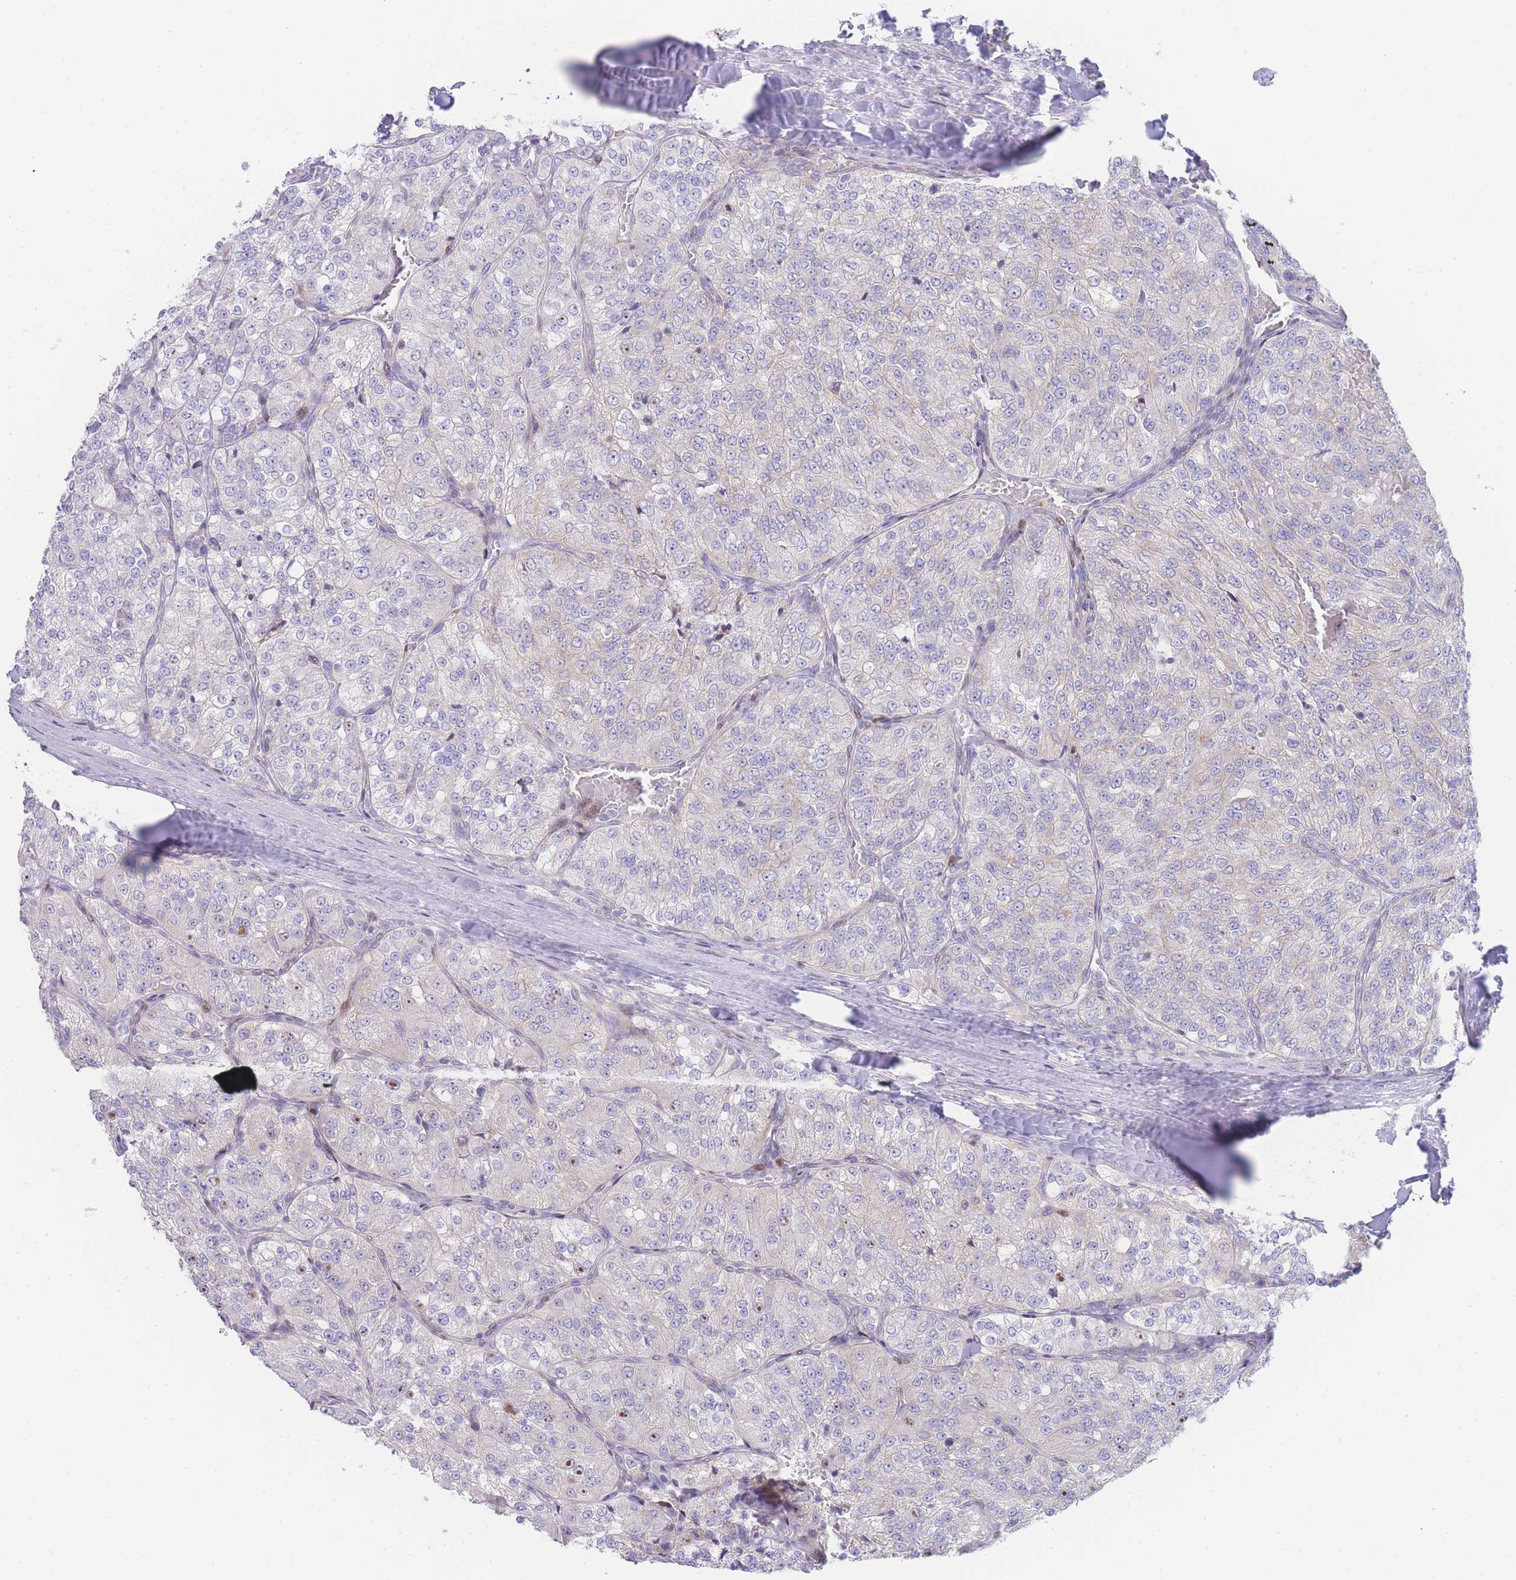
{"staining": {"intensity": "negative", "quantity": "none", "location": "none"}, "tissue": "renal cancer", "cell_type": "Tumor cells", "image_type": "cancer", "snomed": [{"axis": "morphology", "description": "Adenocarcinoma, NOS"}, {"axis": "topography", "description": "Kidney"}], "caption": "Tumor cells show no significant protein expression in renal cancer.", "gene": "GPAM", "patient": {"sex": "female", "age": 63}}